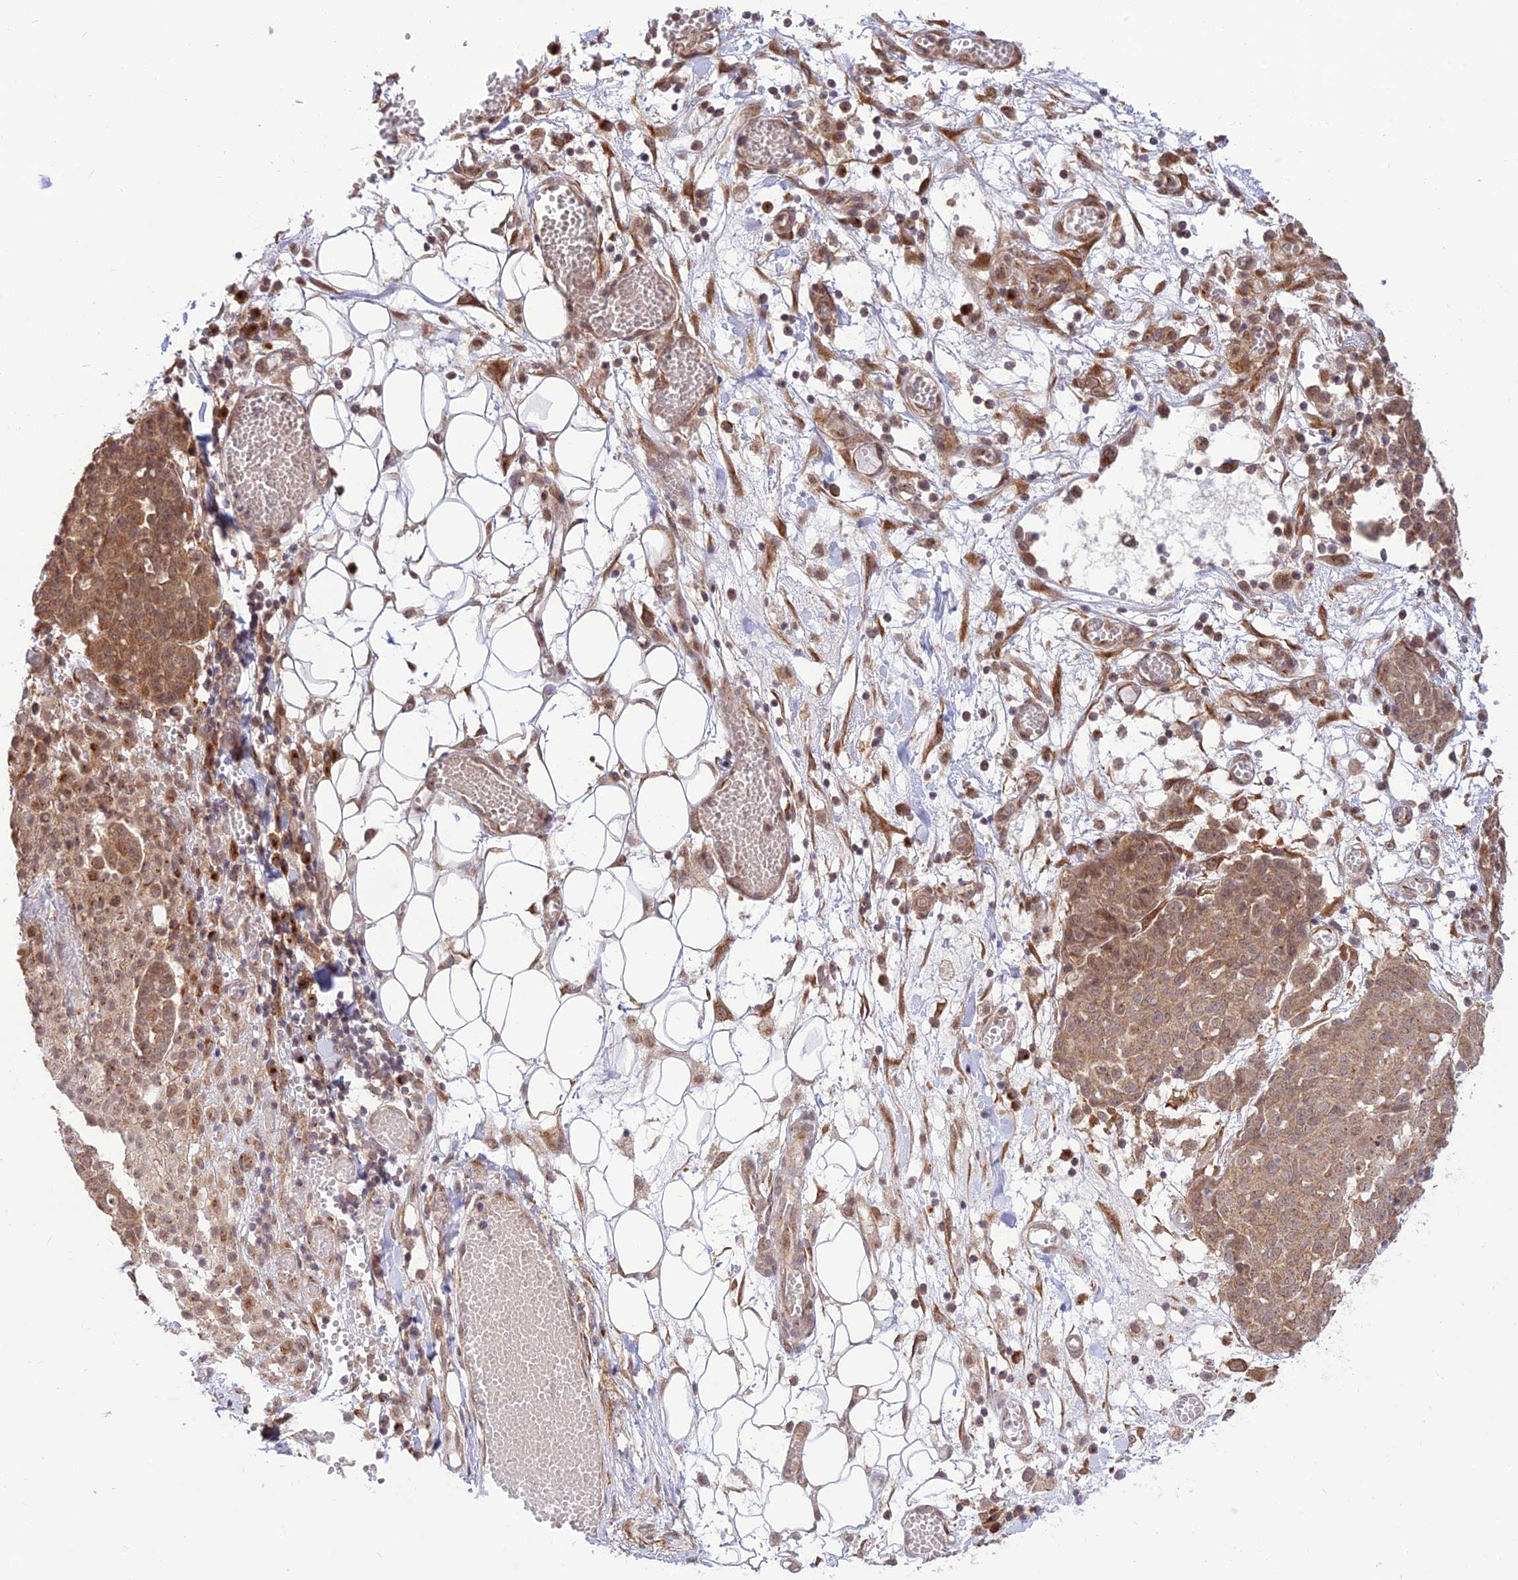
{"staining": {"intensity": "moderate", "quantity": ">75%", "location": "cytoplasmic/membranous"}, "tissue": "ovarian cancer", "cell_type": "Tumor cells", "image_type": "cancer", "snomed": [{"axis": "morphology", "description": "Cystadenocarcinoma, serous, NOS"}, {"axis": "topography", "description": "Soft tissue"}, {"axis": "topography", "description": "Ovary"}], "caption": "Tumor cells demonstrate moderate cytoplasmic/membranous staining in about >75% of cells in ovarian serous cystadenocarcinoma.", "gene": "GOLGA3", "patient": {"sex": "female", "age": 57}}